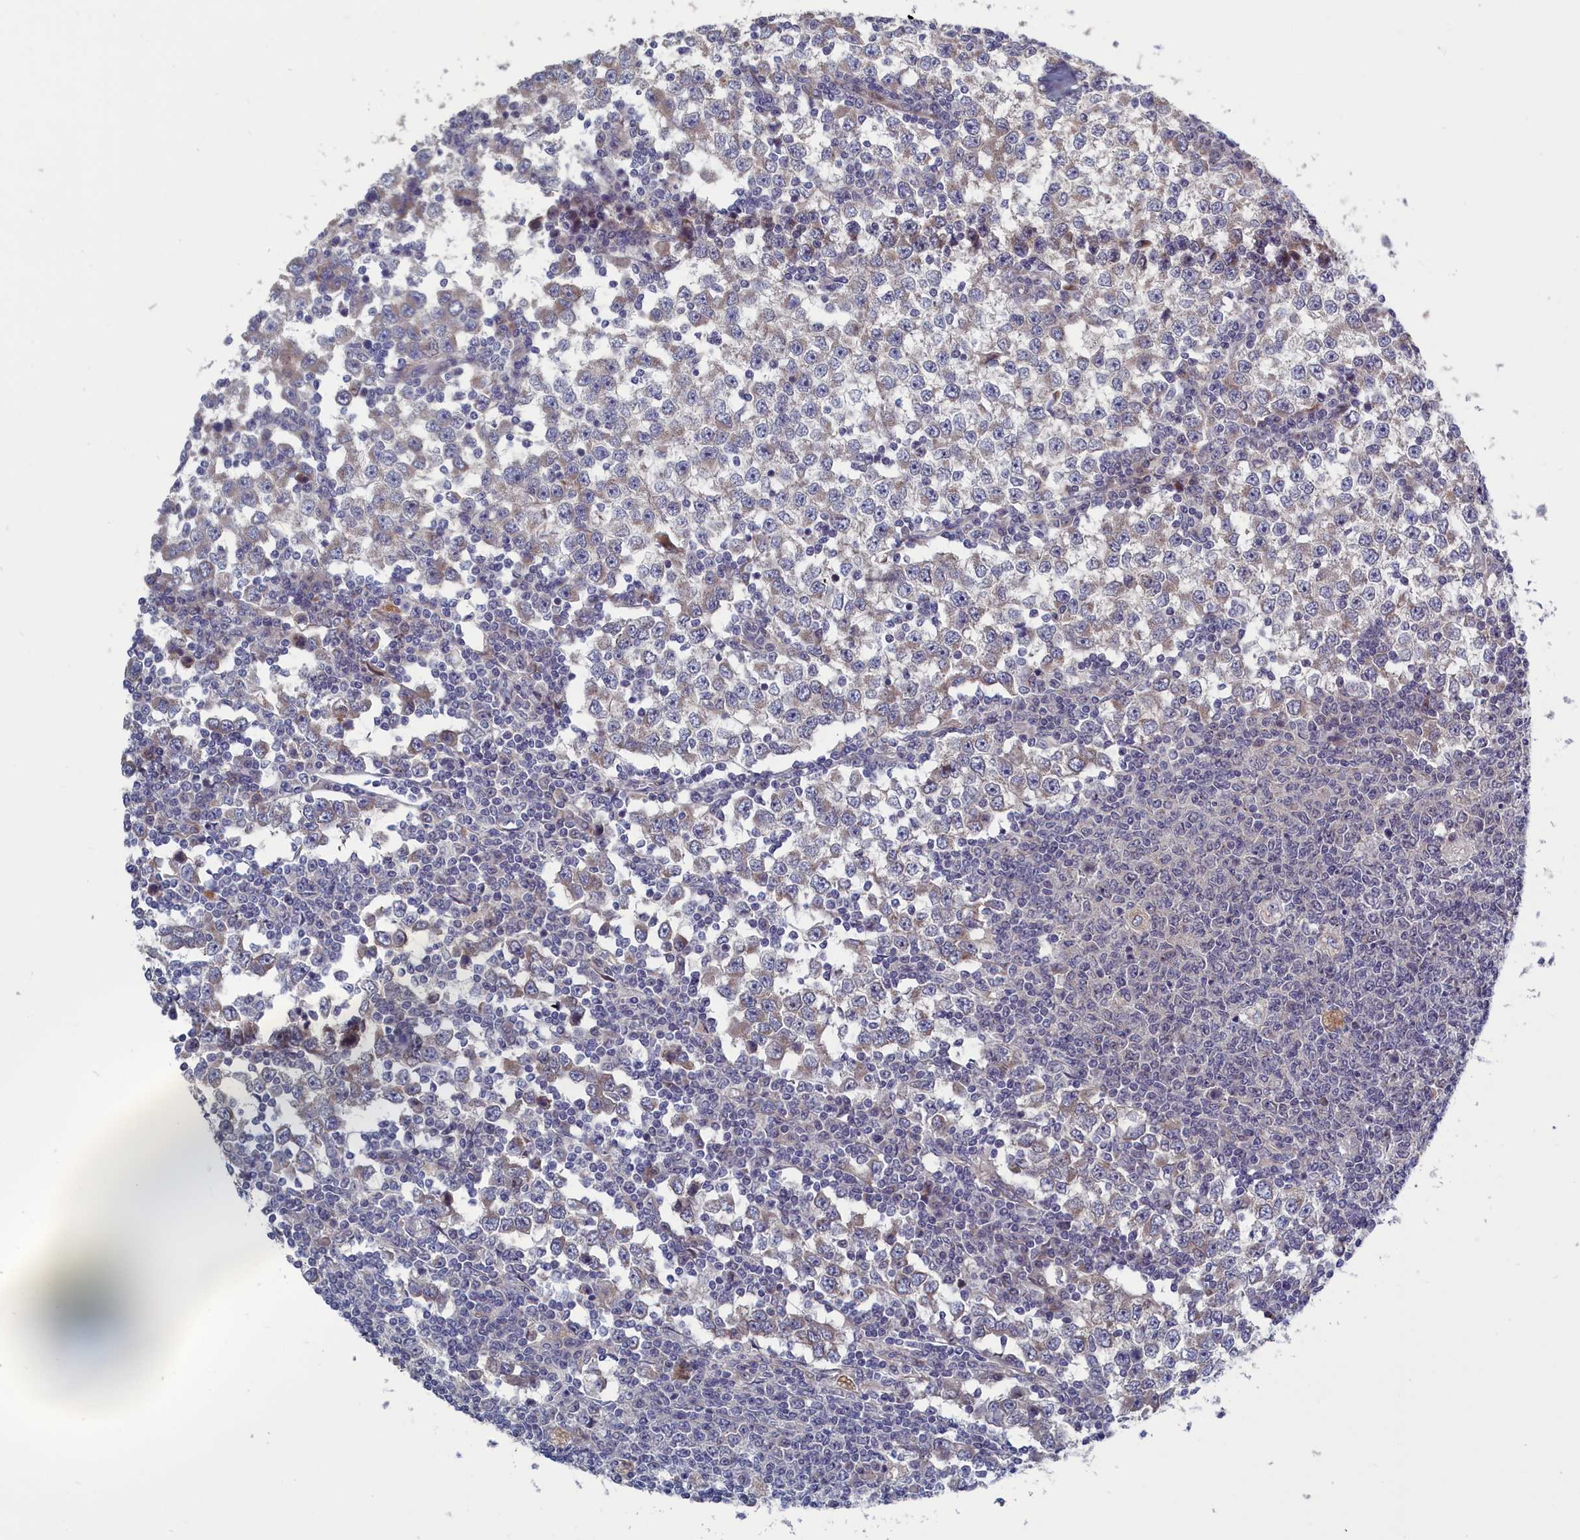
{"staining": {"intensity": "weak", "quantity": "<25%", "location": "cytoplasmic/membranous"}, "tissue": "testis cancer", "cell_type": "Tumor cells", "image_type": "cancer", "snomed": [{"axis": "morphology", "description": "Seminoma, NOS"}, {"axis": "topography", "description": "Testis"}], "caption": "DAB immunohistochemical staining of testis seminoma exhibits no significant positivity in tumor cells.", "gene": "LSG1", "patient": {"sex": "male", "age": 65}}